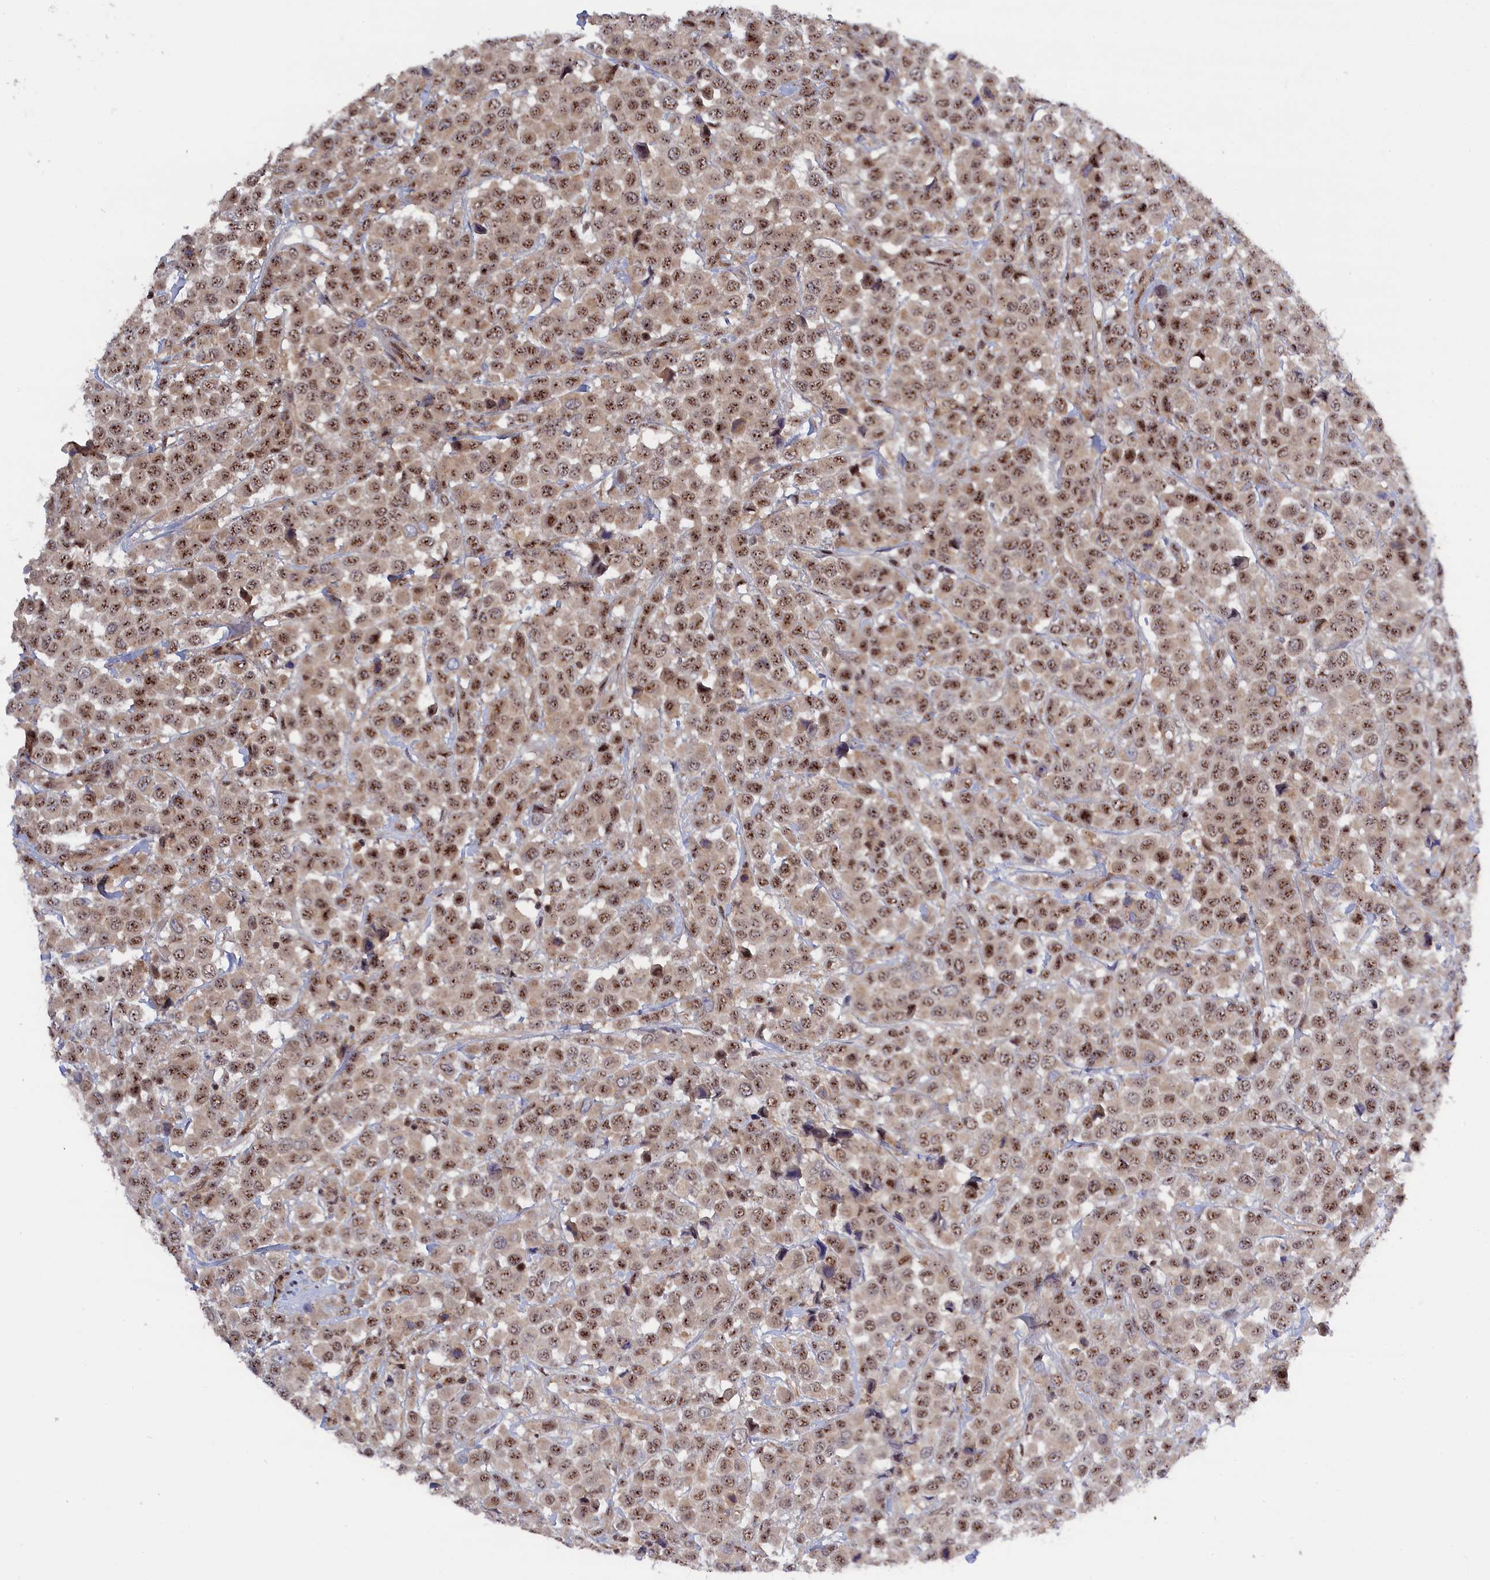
{"staining": {"intensity": "moderate", "quantity": ">75%", "location": "nuclear"}, "tissue": "breast cancer", "cell_type": "Tumor cells", "image_type": "cancer", "snomed": [{"axis": "morphology", "description": "Duct carcinoma"}, {"axis": "topography", "description": "Breast"}], "caption": "Protein analysis of breast cancer tissue shows moderate nuclear expression in about >75% of tumor cells.", "gene": "TAB1", "patient": {"sex": "female", "age": 61}}